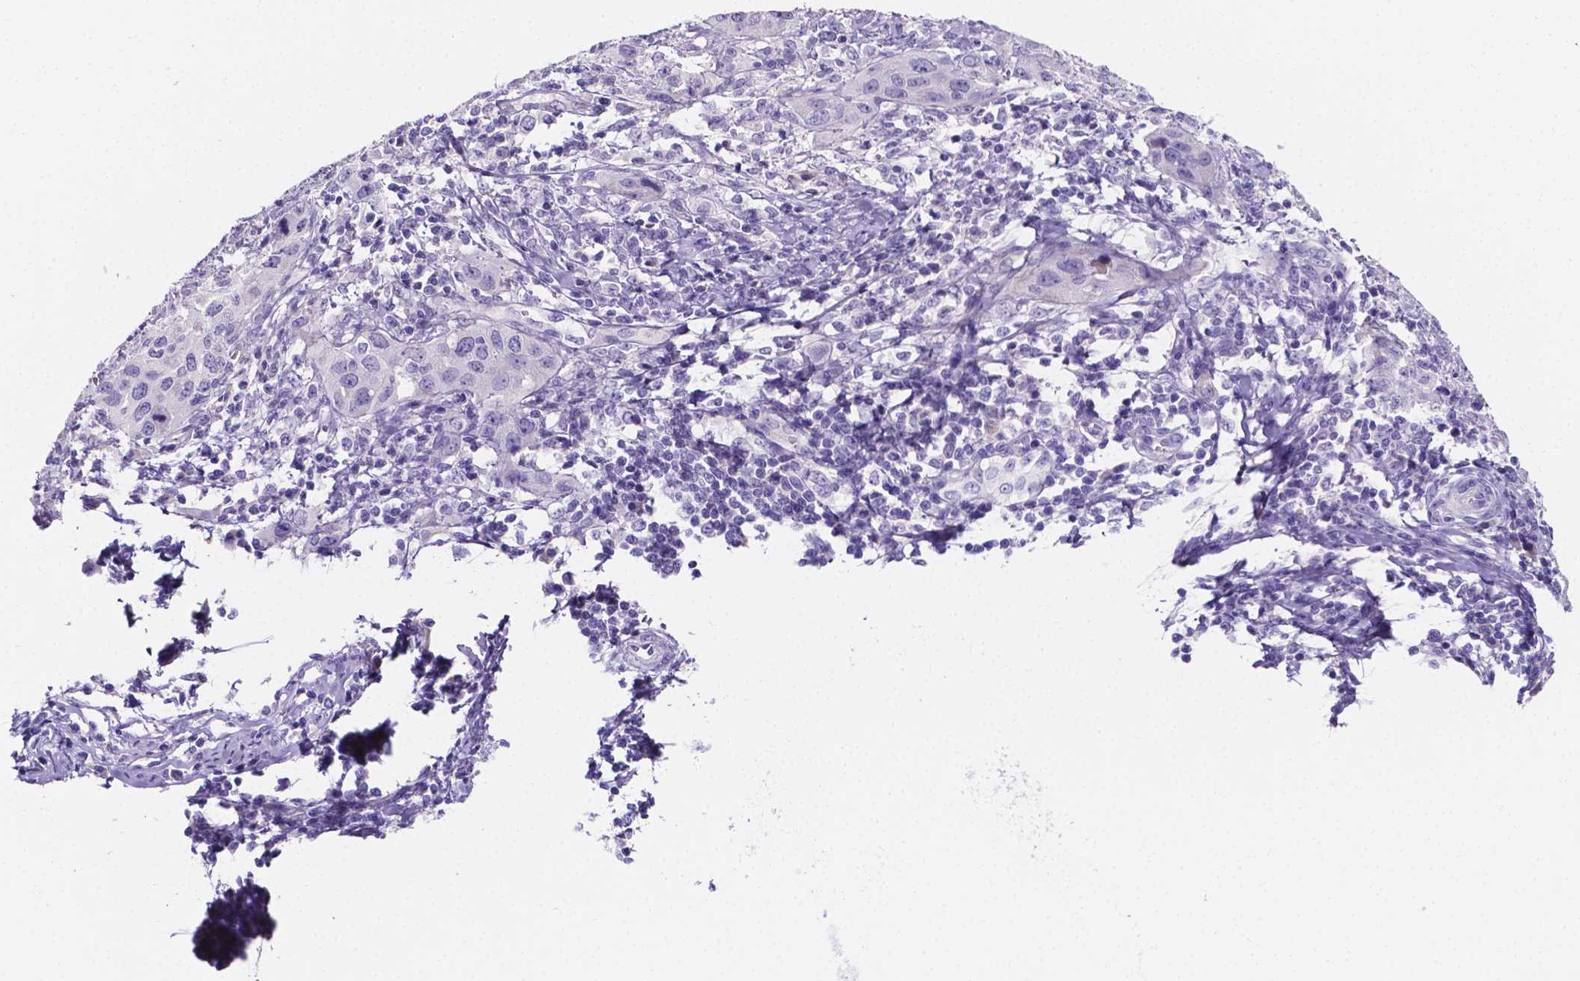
{"staining": {"intensity": "negative", "quantity": "none", "location": "none"}, "tissue": "cervical cancer", "cell_type": "Tumor cells", "image_type": "cancer", "snomed": [{"axis": "morphology", "description": "Normal tissue, NOS"}, {"axis": "morphology", "description": "Squamous cell carcinoma, NOS"}, {"axis": "topography", "description": "Cervix"}], "caption": "This image is of cervical cancer (squamous cell carcinoma) stained with immunohistochemistry to label a protein in brown with the nuclei are counter-stained blue. There is no staining in tumor cells. (DAB IHC visualized using brightfield microscopy, high magnification).", "gene": "NRGN", "patient": {"sex": "female", "age": 51}}